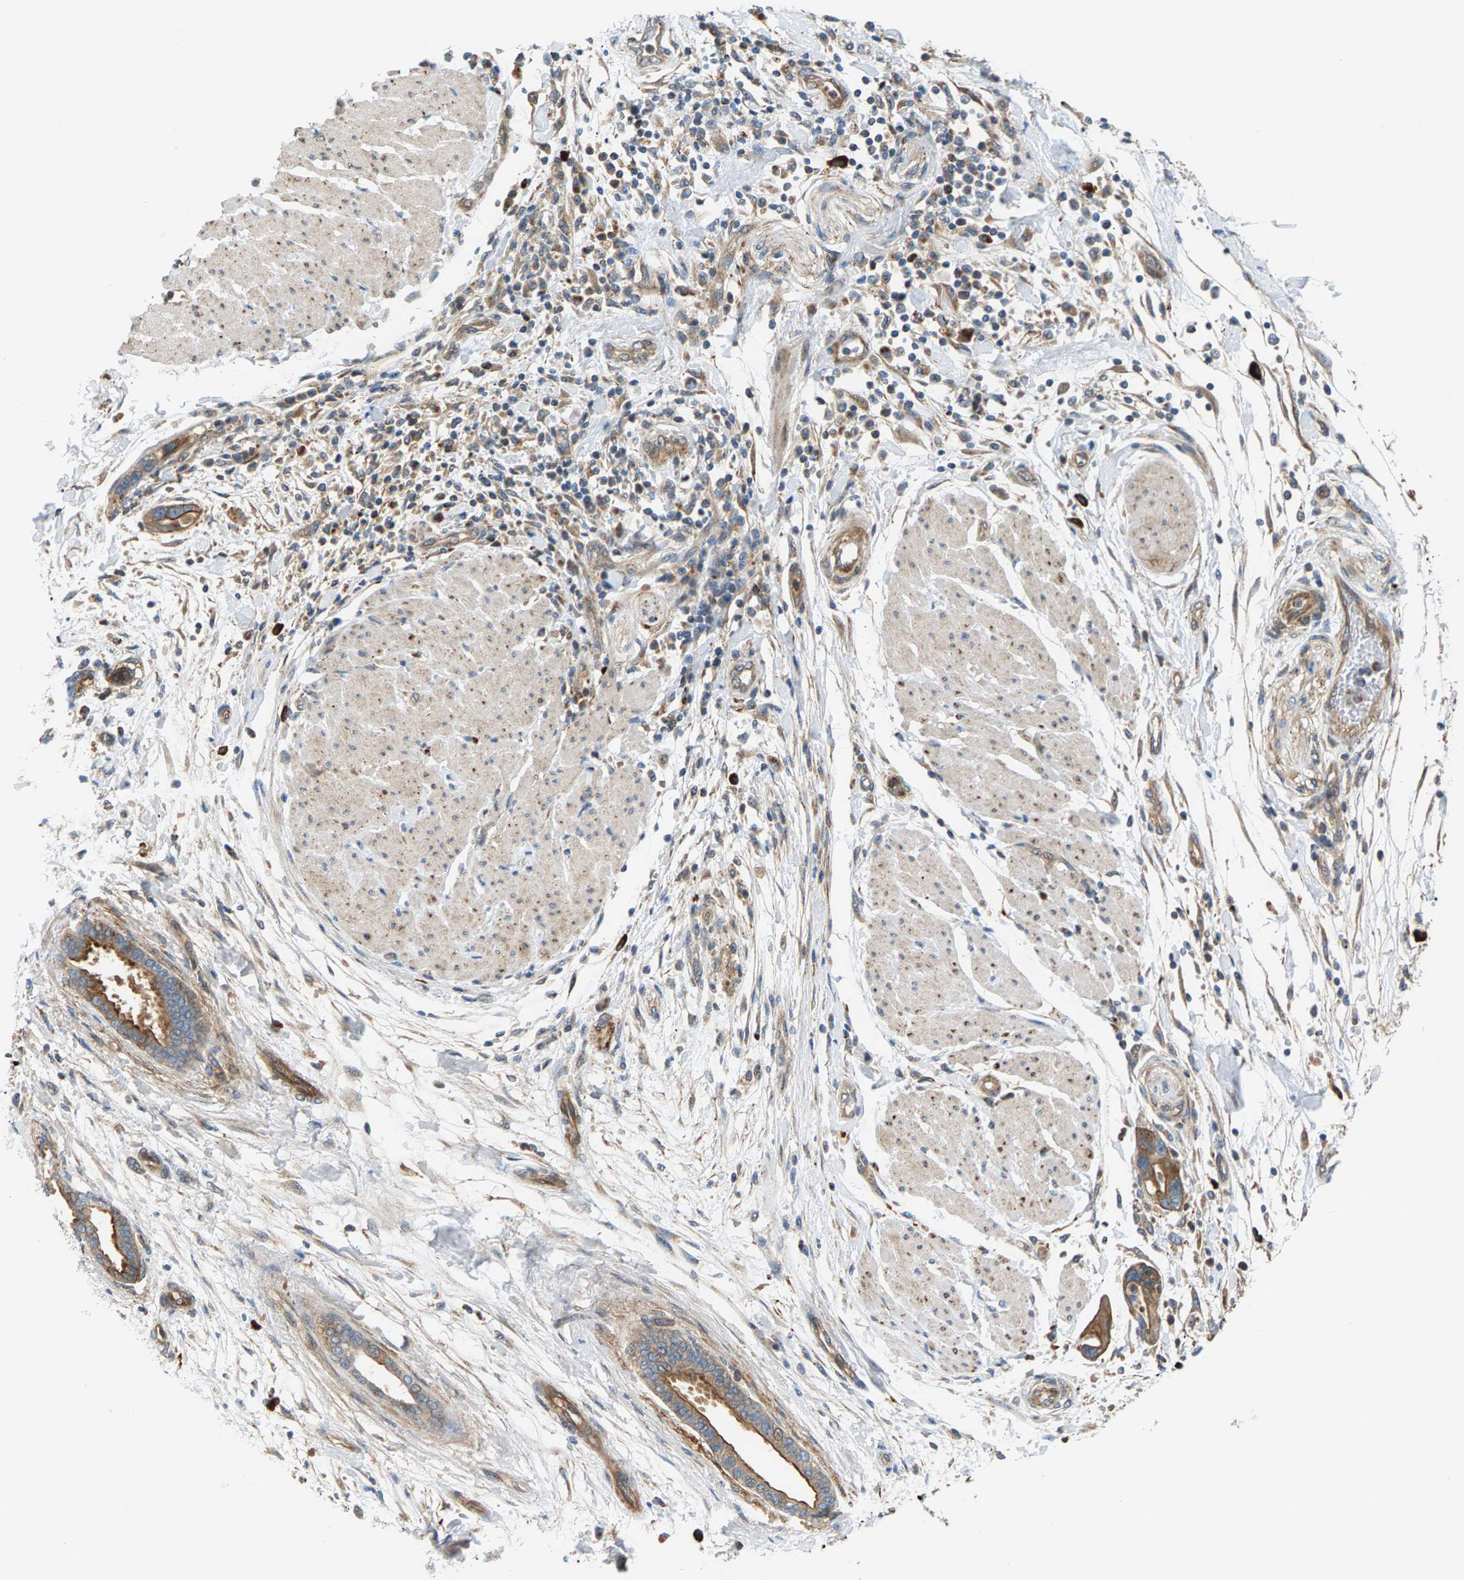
{"staining": {"intensity": "moderate", "quantity": ">75%", "location": "cytoplasmic/membranous"}, "tissue": "pancreatic cancer", "cell_type": "Tumor cells", "image_type": "cancer", "snomed": [{"axis": "morphology", "description": "Normal tissue, NOS"}, {"axis": "morphology", "description": "Adenocarcinoma, NOS"}, {"axis": "topography", "description": "Pancreas"}], "caption": "DAB immunohistochemical staining of pancreatic adenocarcinoma displays moderate cytoplasmic/membranous protein positivity in approximately >75% of tumor cells.", "gene": "PDCL", "patient": {"sex": "female", "age": 71}}